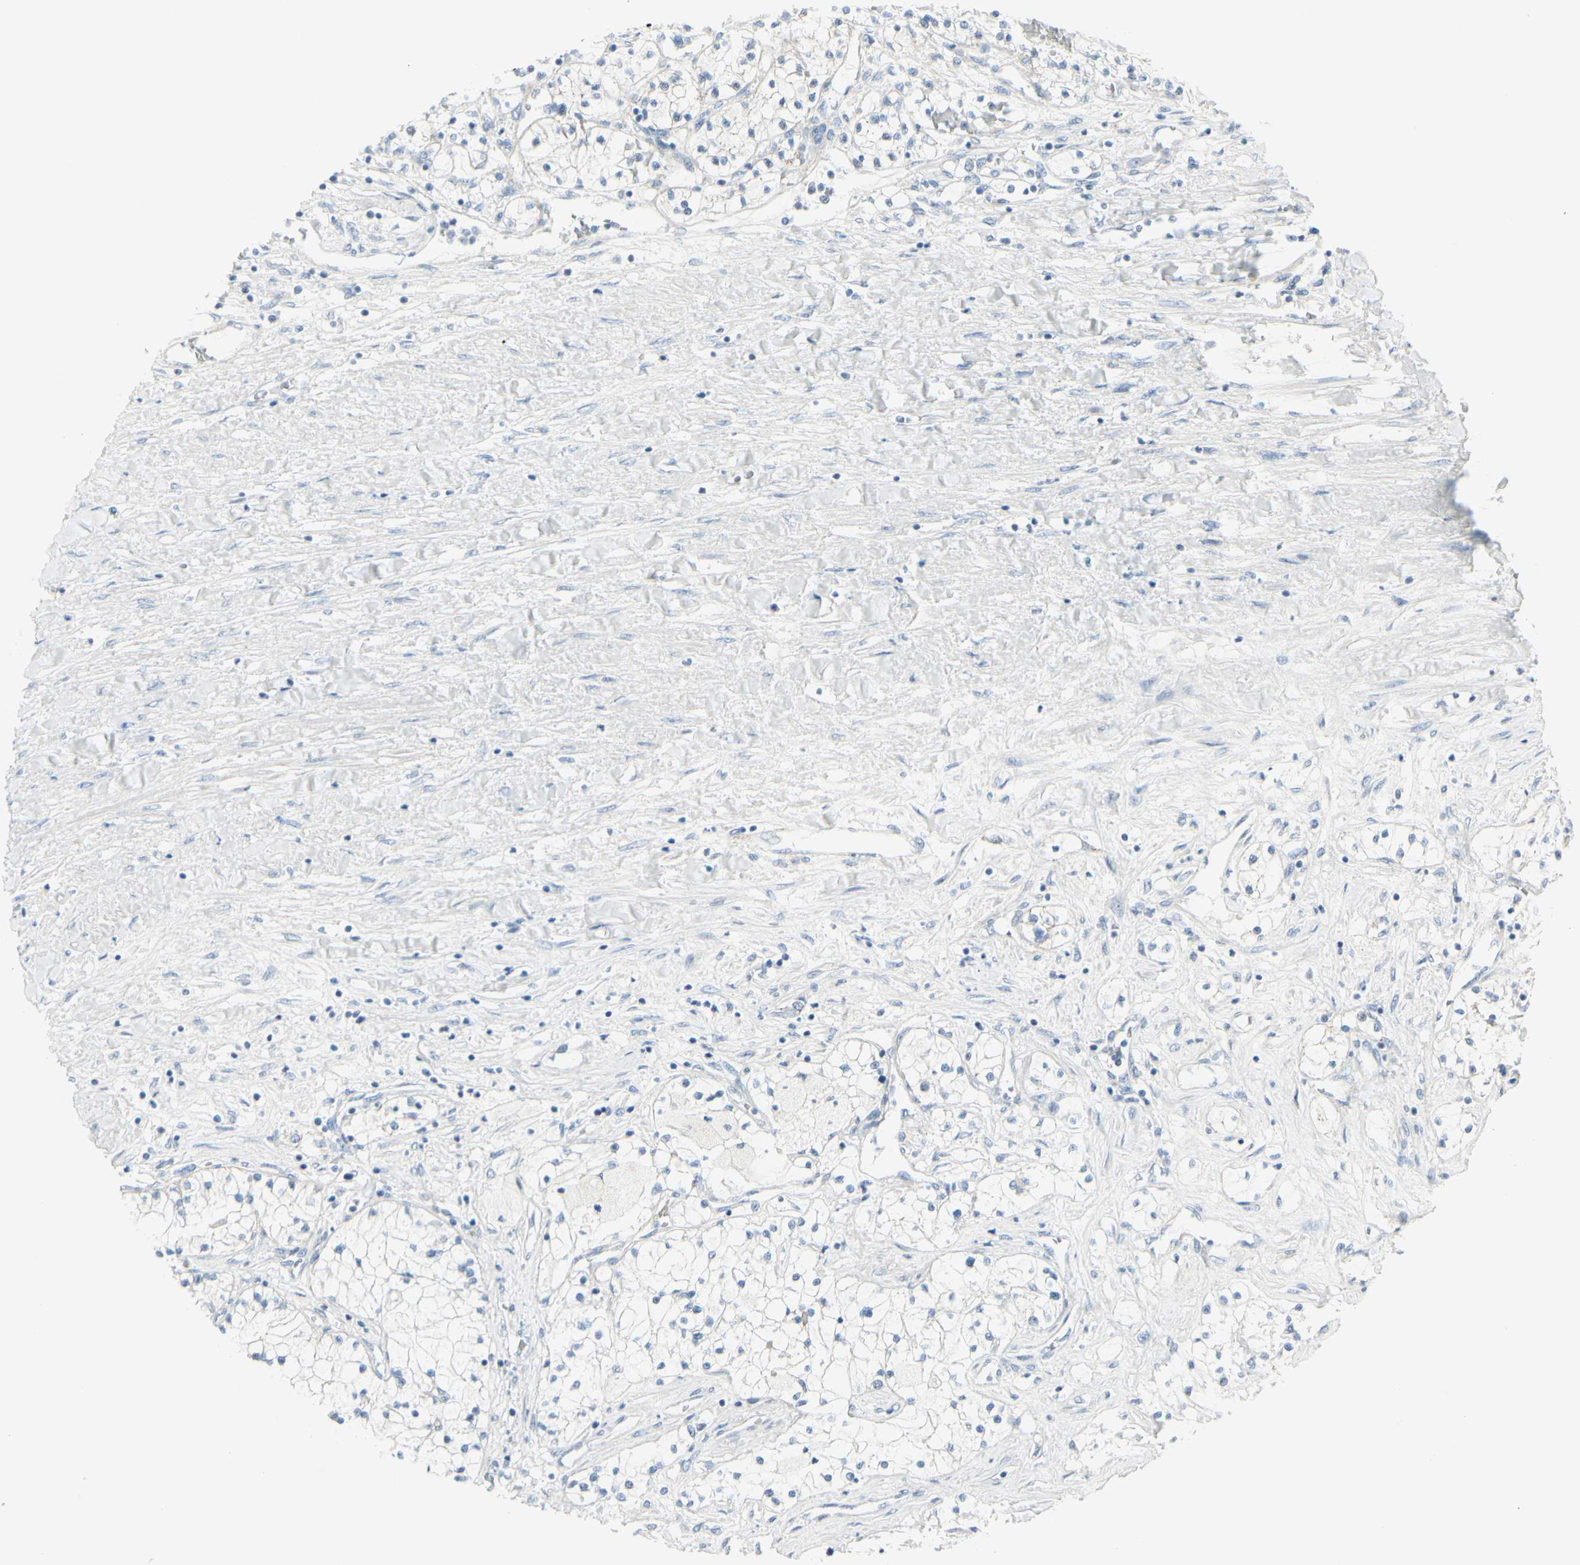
{"staining": {"intensity": "negative", "quantity": "none", "location": "none"}, "tissue": "renal cancer", "cell_type": "Tumor cells", "image_type": "cancer", "snomed": [{"axis": "morphology", "description": "Adenocarcinoma, NOS"}, {"axis": "topography", "description": "Kidney"}], "caption": "High power microscopy histopathology image of an immunohistochemistry photomicrograph of renal cancer, revealing no significant expression in tumor cells. (DAB (3,3'-diaminobenzidine) immunohistochemistry (IHC), high magnification).", "gene": "CDHR5", "patient": {"sex": "male", "age": 68}}